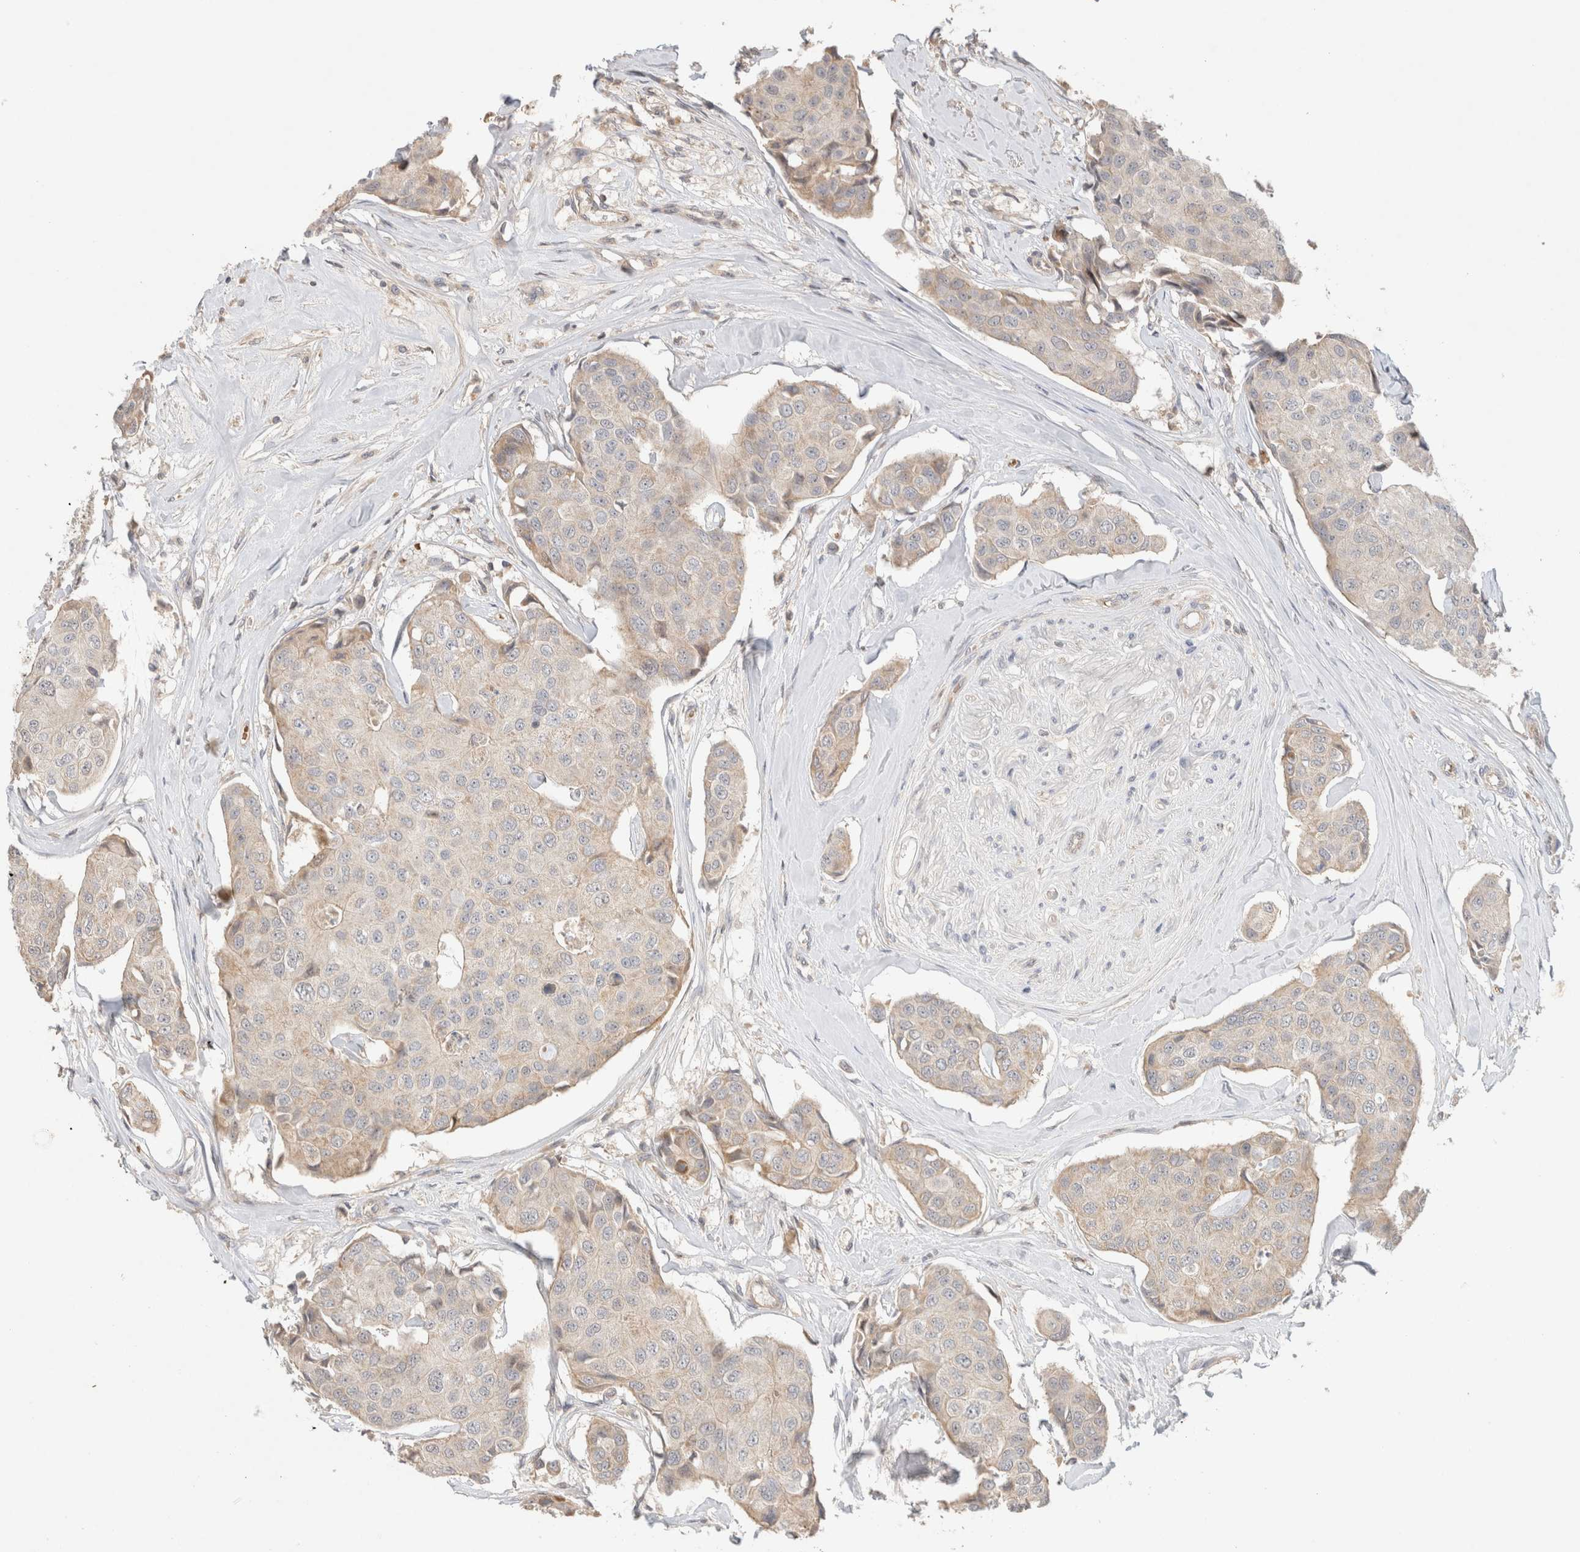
{"staining": {"intensity": "negative", "quantity": "none", "location": "none"}, "tissue": "breast cancer", "cell_type": "Tumor cells", "image_type": "cancer", "snomed": [{"axis": "morphology", "description": "Duct carcinoma"}, {"axis": "topography", "description": "Breast"}], "caption": "Immunohistochemistry micrograph of neoplastic tissue: breast infiltrating ductal carcinoma stained with DAB (3,3'-diaminobenzidine) exhibits no significant protein positivity in tumor cells.", "gene": "MRM3", "patient": {"sex": "female", "age": 80}}